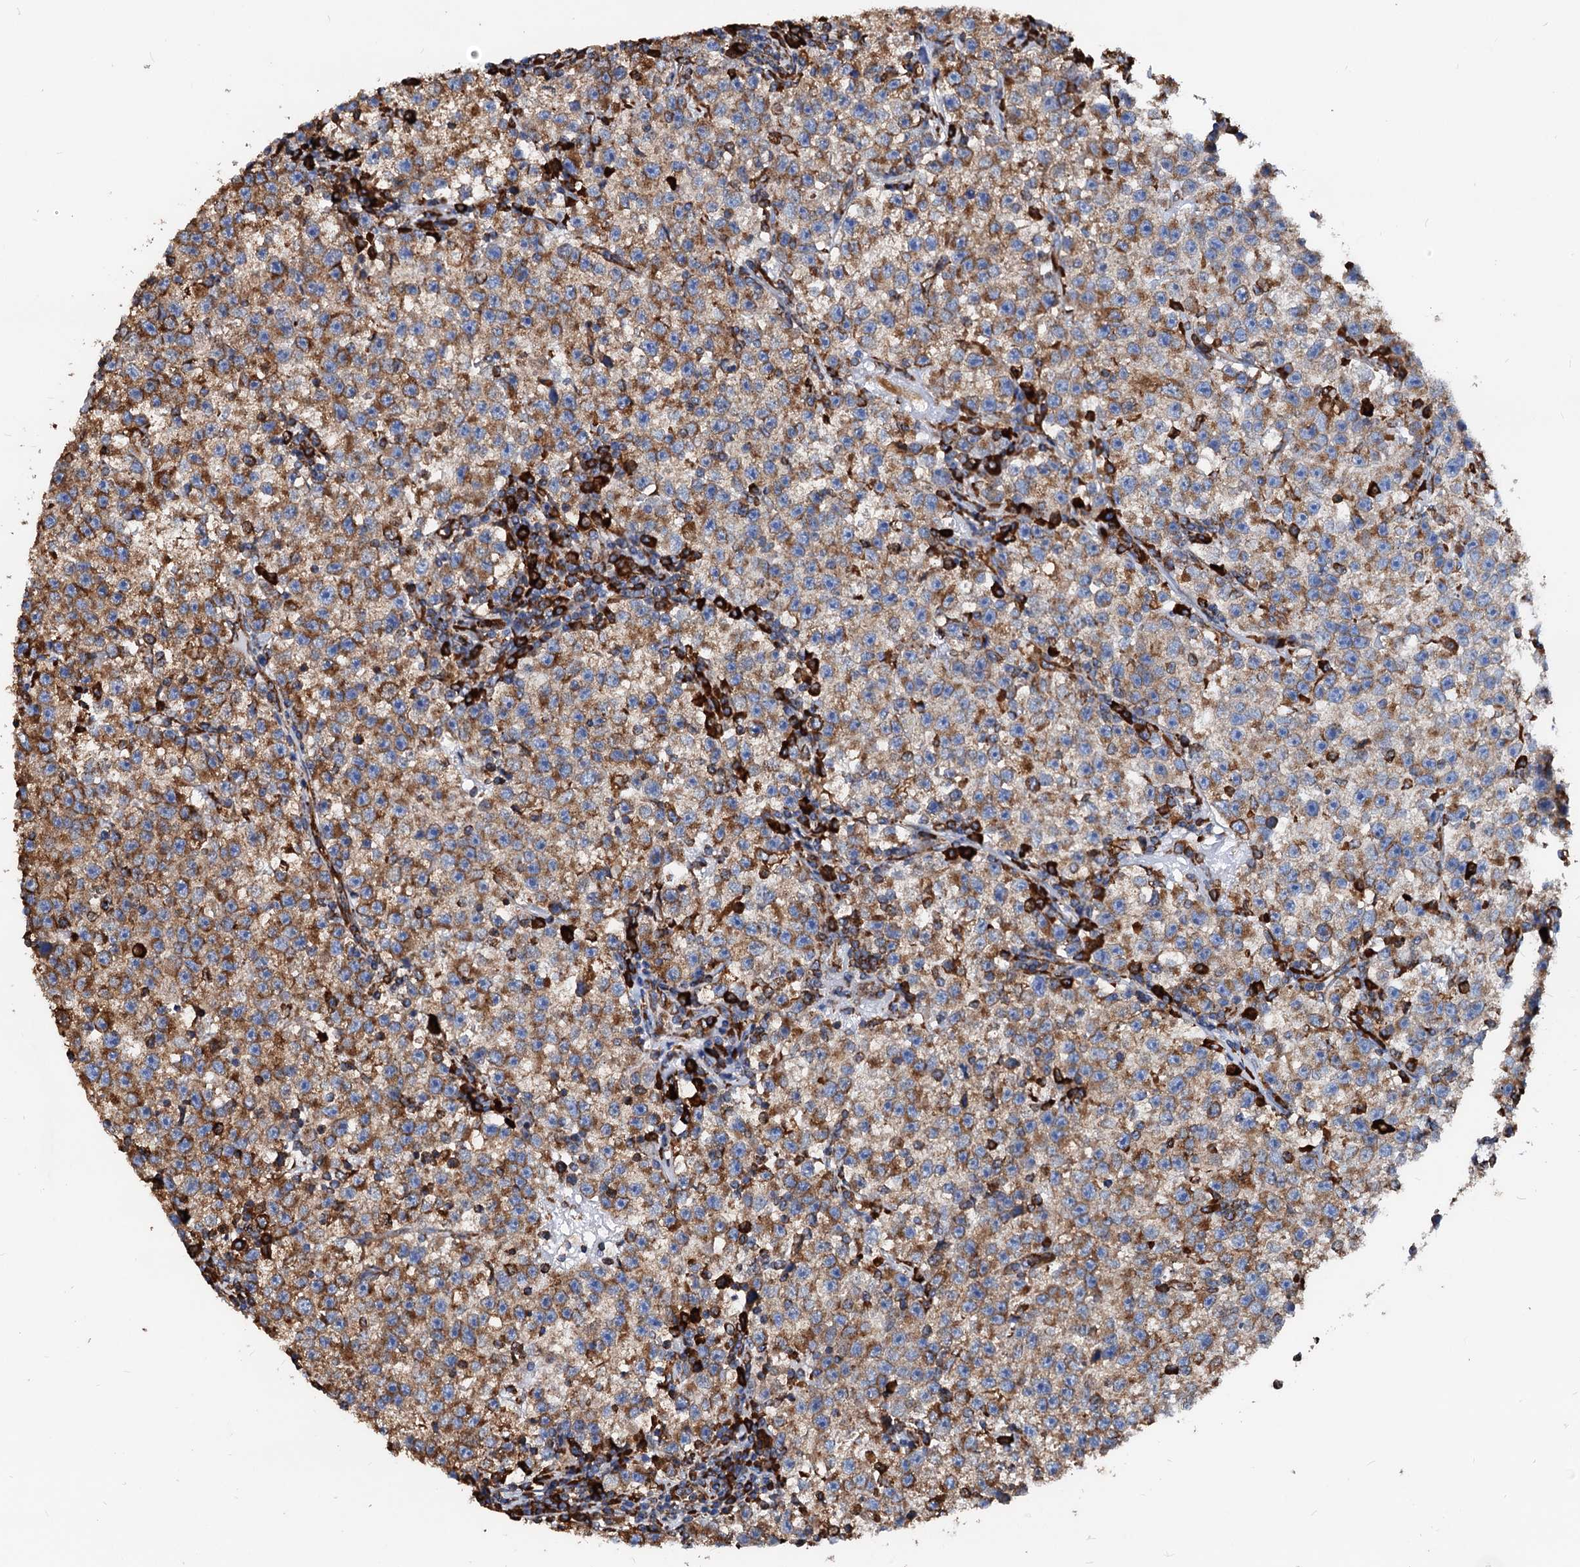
{"staining": {"intensity": "moderate", "quantity": ">75%", "location": "cytoplasmic/membranous"}, "tissue": "testis cancer", "cell_type": "Tumor cells", "image_type": "cancer", "snomed": [{"axis": "morphology", "description": "Seminoma, NOS"}, {"axis": "topography", "description": "Testis"}], "caption": "High-power microscopy captured an immunohistochemistry micrograph of seminoma (testis), revealing moderate cytoplasmic/membranous positivity in about >75% of tumor cells. (DAB IHC with brightfield microscopy, high magnification).", "gene": "HSPA5", "patient": {"sex": "male", "age": 22}}